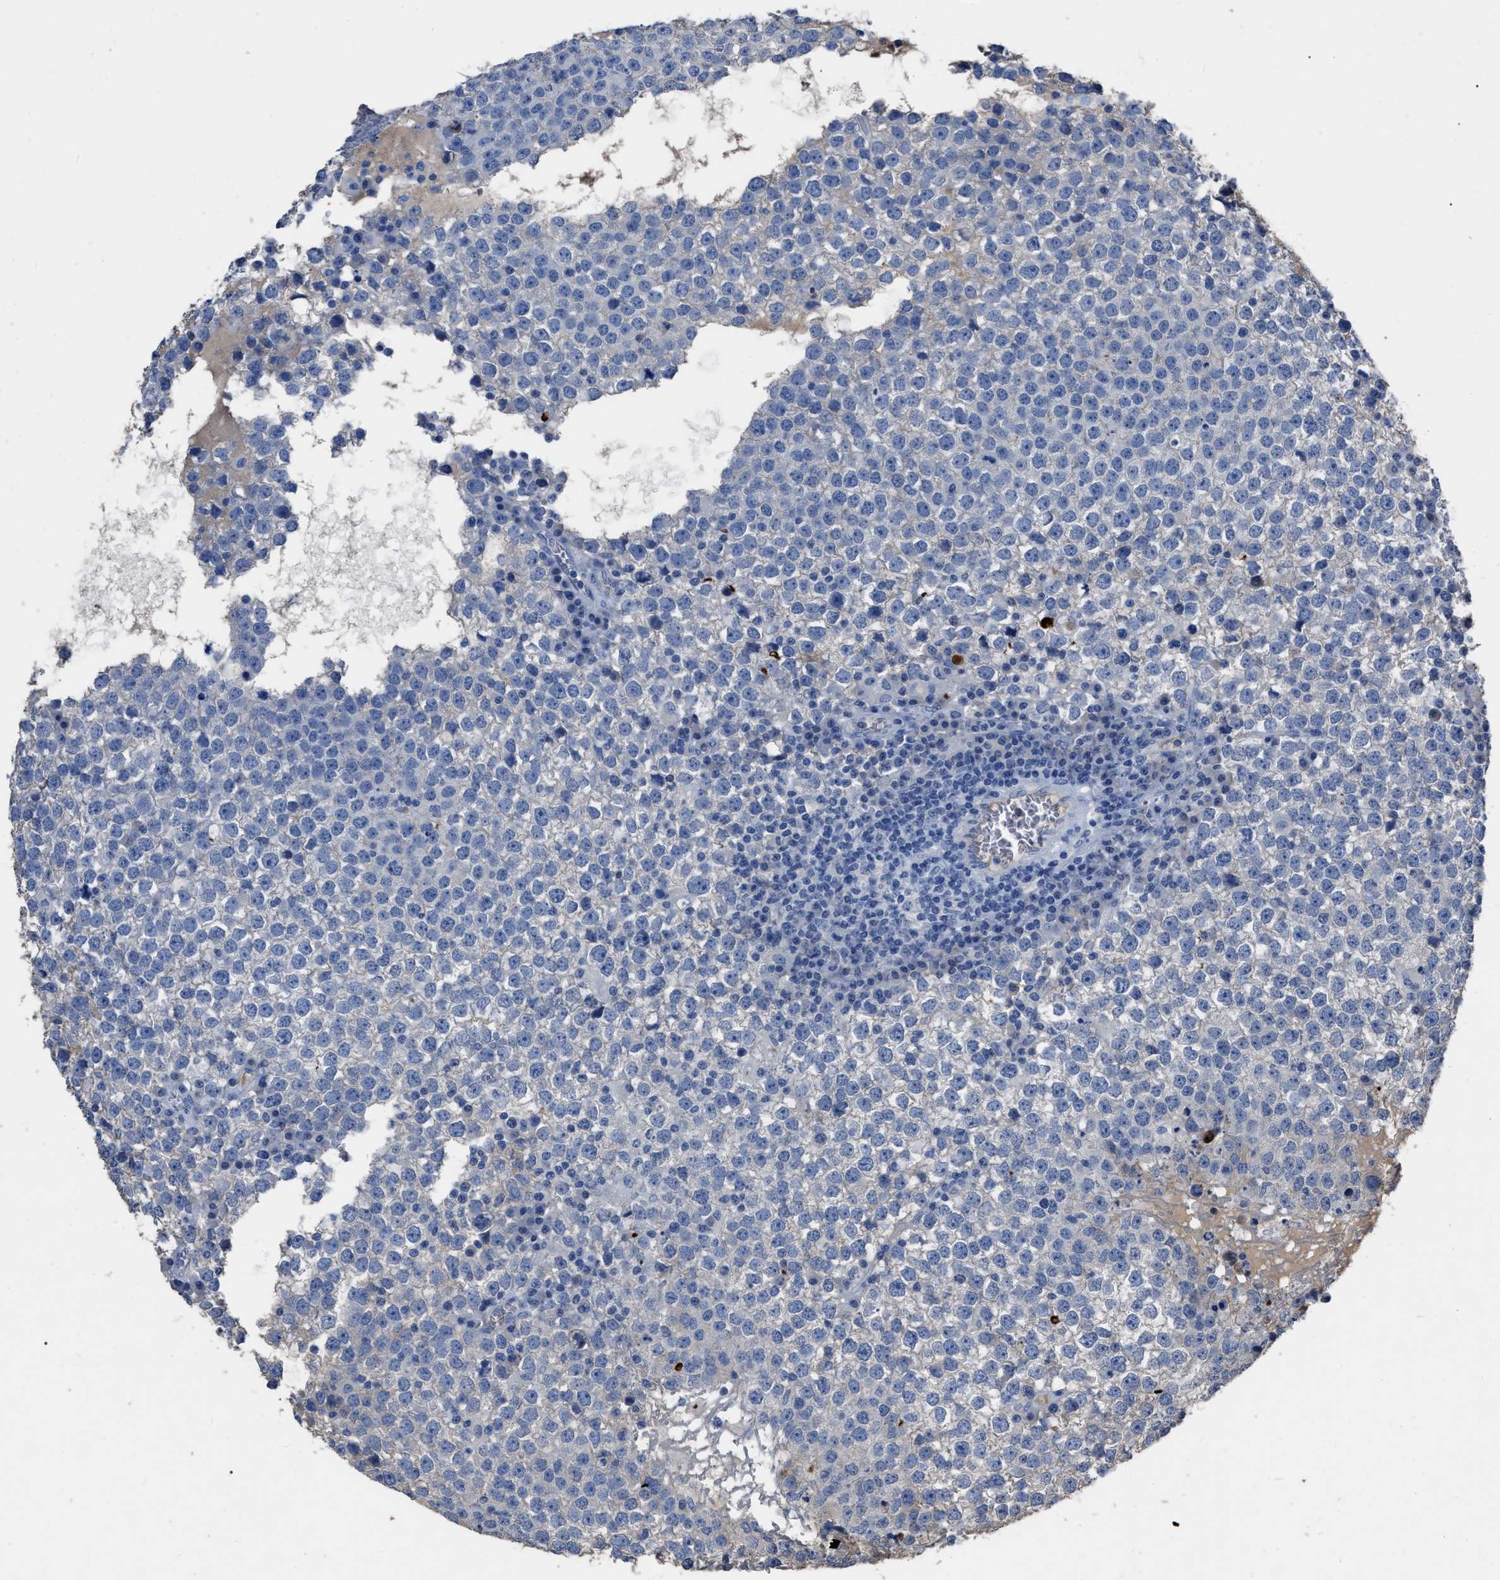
{"staining": {"intensity": "moderate", "quantity": "<25%", "location": "cytoplasmic/membranous"}, "tissue": "testis cancer", "cell_type": "Tumor cells", "image_type": "cancer", "snomed": [{"axis": "morphology", "description": "Seminoma, NOS"}, {"axis": "topography", "description": "Testis"}], "caption": "DAB immunohistochemical staining of human testis cancer (seminoma) exhibits moderate cytoplasmic/membranous protein expression in about <25% of tumor cells.", "gene": "HABP2", "patient": {"sex": "male", "age": 65}}